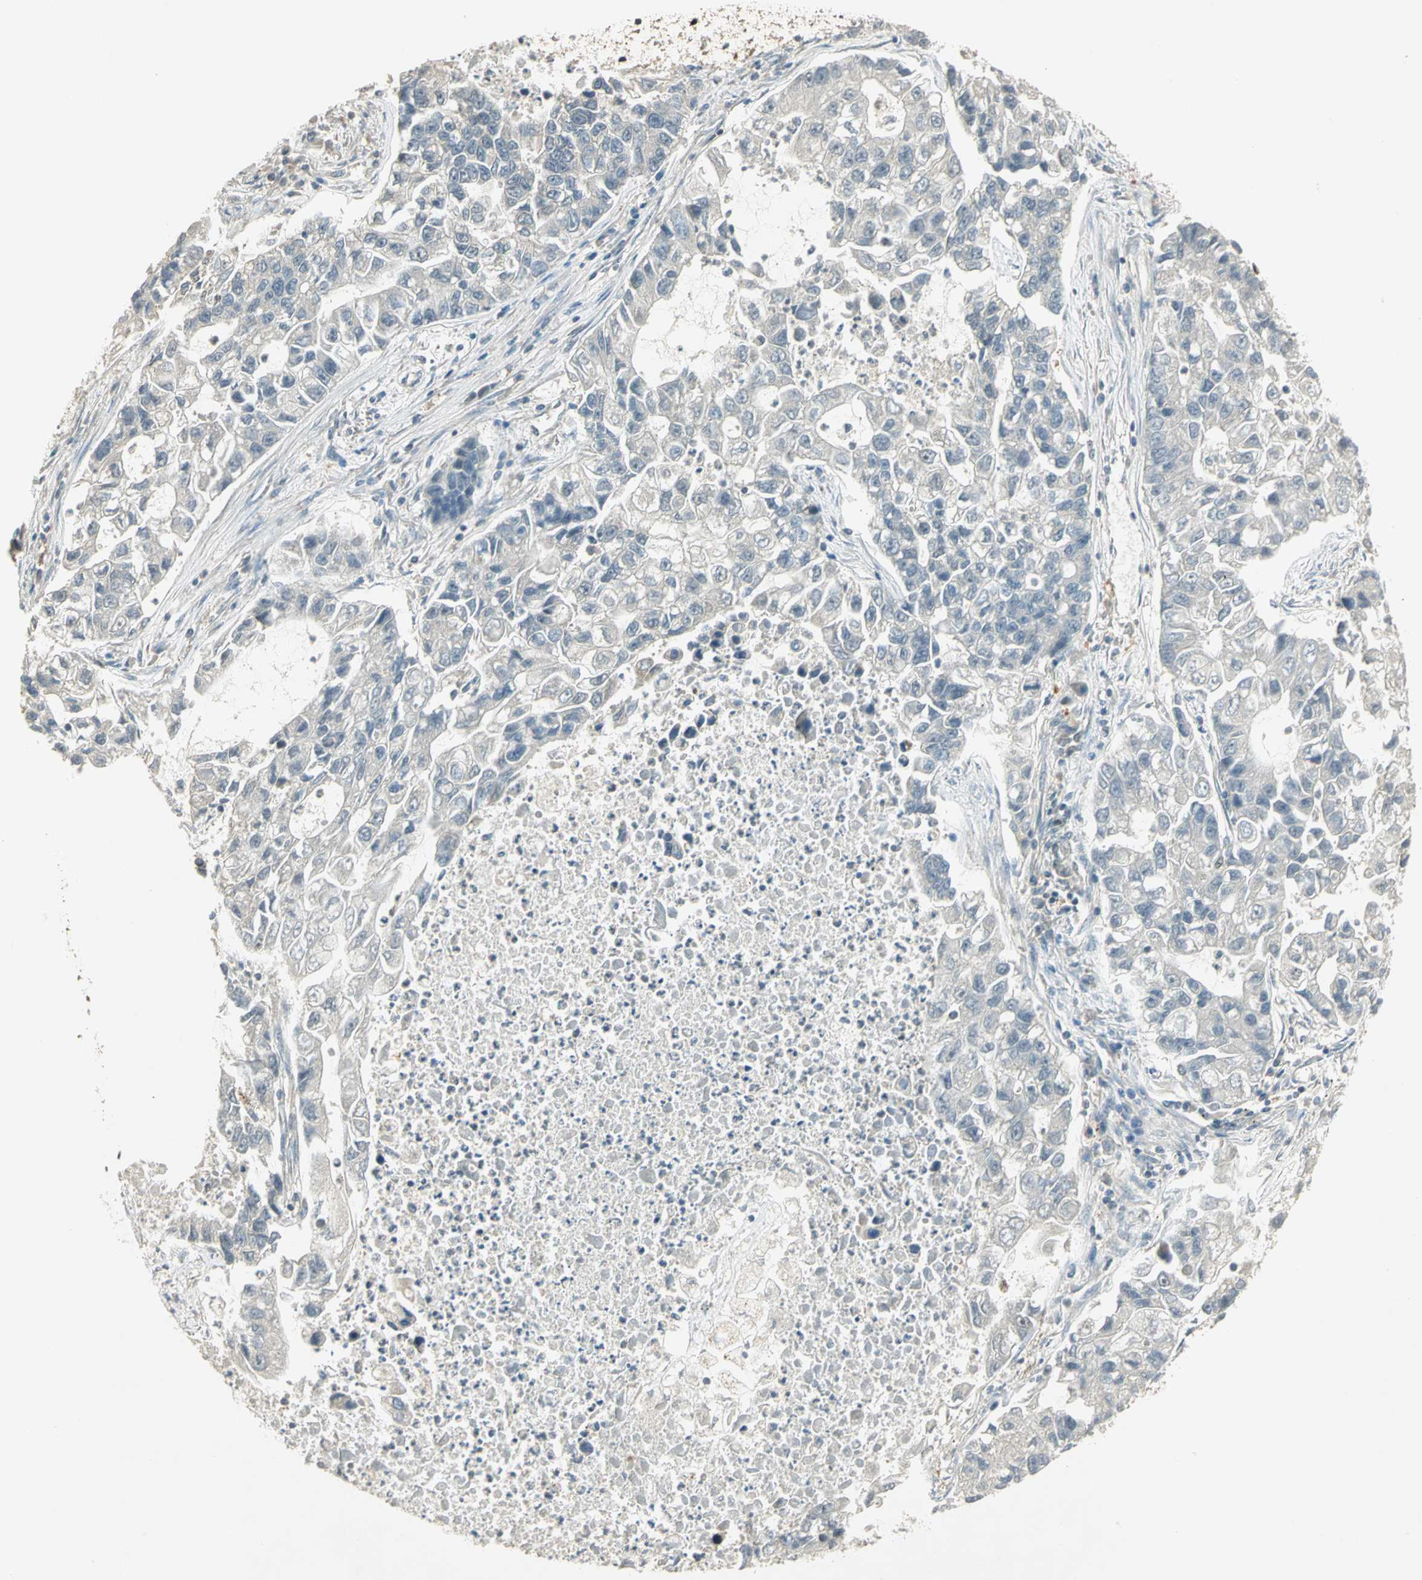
{"staining": {"intensity": "negative", "quantity": "none", "location": "none"}, "tissue": "lung cancer", "cell_type": "Tumor cells", "image_type": "cancer", "snomed": [{"axis": "morphology", "description": "Adenocarcinoma, NOS"}, {"axis": "topography", "description": "Lung"}], "caption": "IHC of lung cancer displays no staining in tumor cells.", "gene": "BIRC2", "patient": {"sex": "female", "age": 51}}